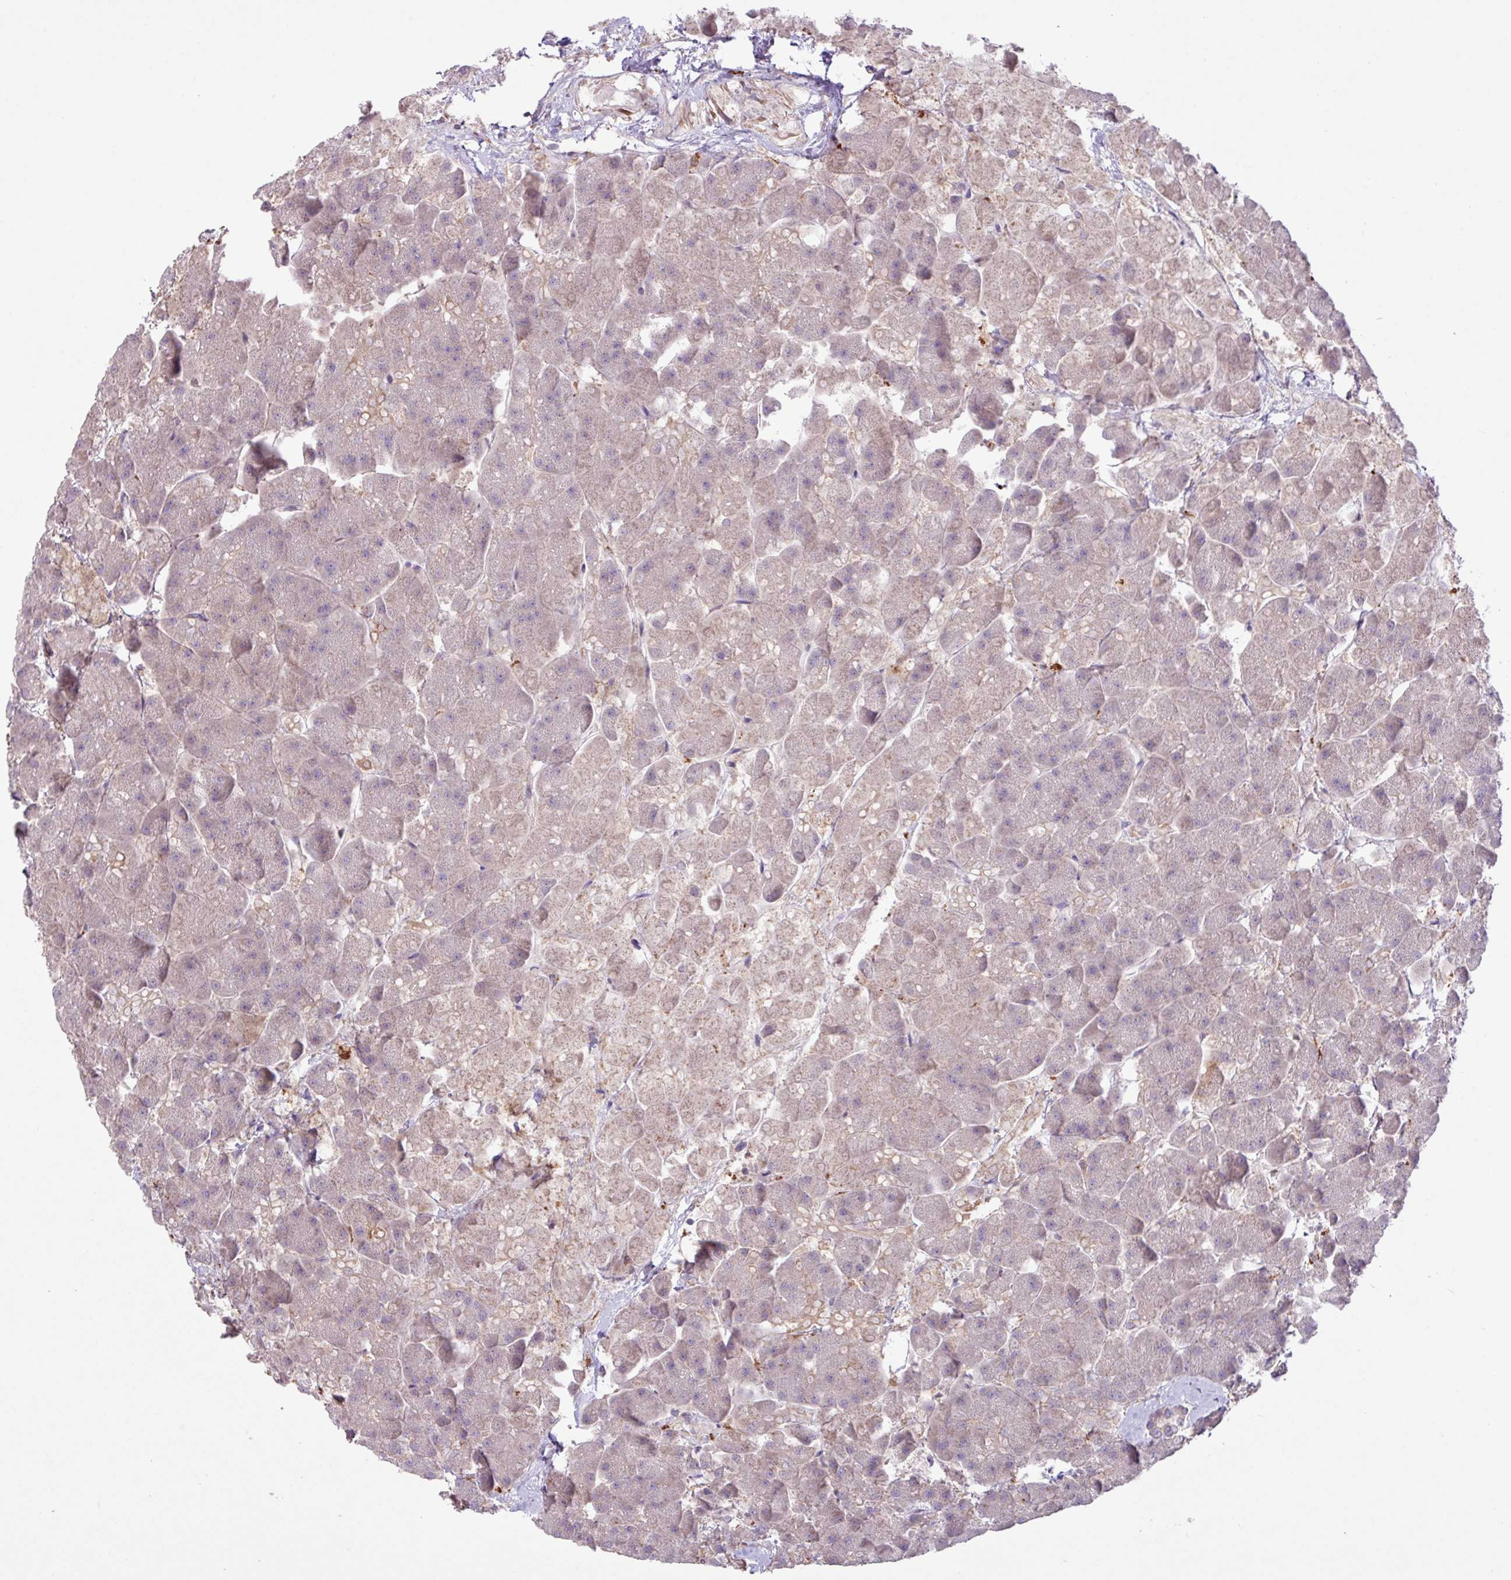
{"staining": {"intensity": "weak", "quantity": "<25%", "location": "cytoplasmic/membranous"}, "tissue": "pancreas", "cell_type": "Exocrine glandular cells", "image_type": "normal", "snomed": [{"axis": "morphology", "description": "Normal tissue, NOS"}, {"axis": "topography", "description": "Pancreas"}, {"axis": "topography", "description": "Peripheral nerve tissue"}], "caption": "DAB immunohistochemical staining of benign human pancreas displays no significant expression in exocrine glandular cells.", "gene": "ARHGEF25", "patient": {"sex": "male", "age": 54}}